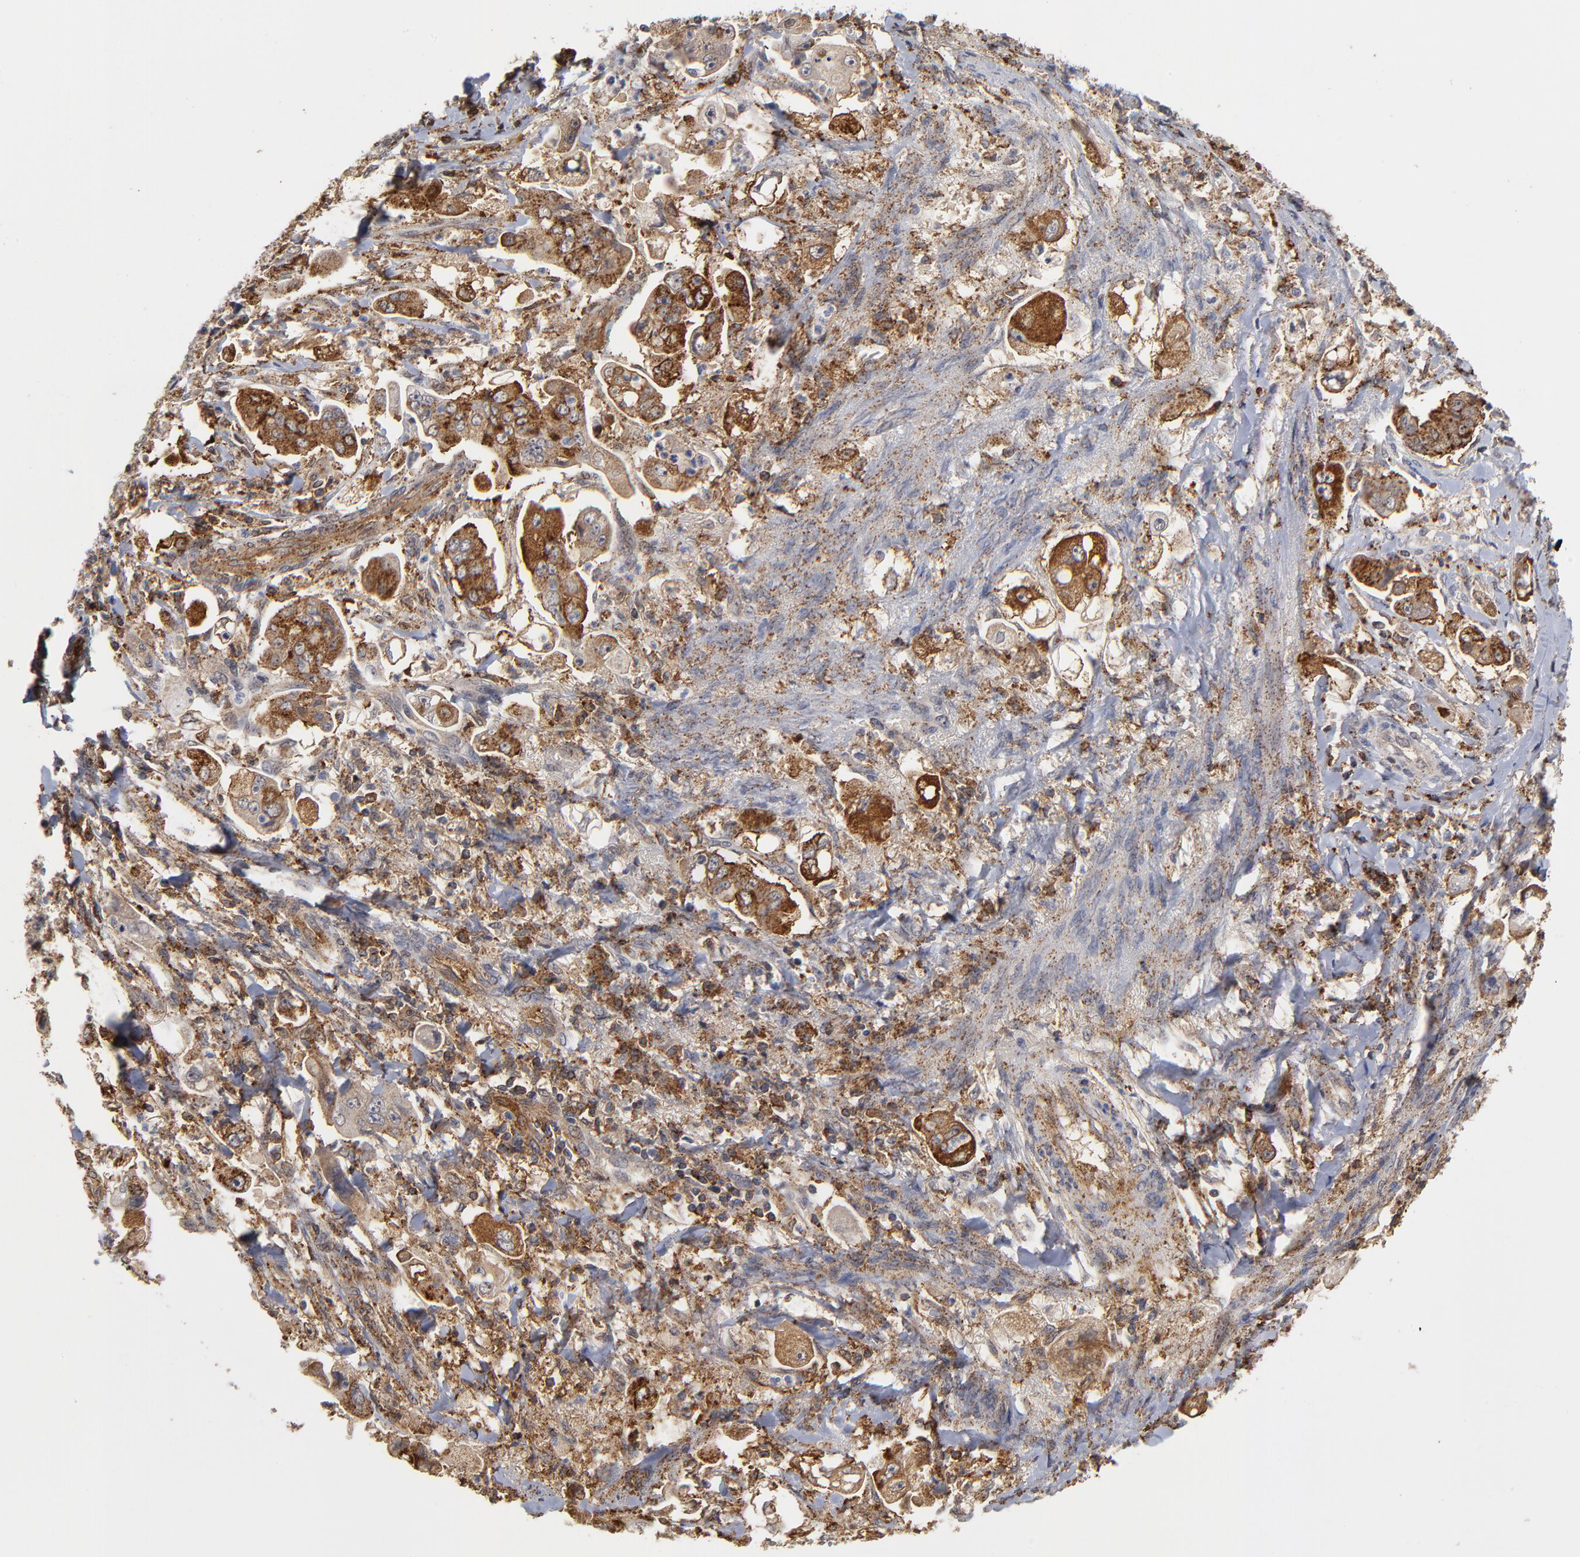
{"staining": {"intensity": "strong", "quantity": ">75%", "location": "cytoplasmic/membranous"}, "tissue": "stomach cancer", "cell_type": "Tumor cells", "image_type": "cancer", "snomed": [{"axis": "morphology", "description": "Adenocarcinoma, NOS"}, {"axis": "topography", "description": "Stomach"}], "caption": "Stomach cancer was stained to show a protein in brown. There is high levels of strong cytoplasmic/membranous positivity in about >75% of tumor cells. The staining was performed using DAB (3,3'-diaminobenzidine), with brown indicating positive protein expression. Nuclei are stained blue with hematoxylin.", "gene": "ASB8", "patient": {"sex": "male", "age": 62}}